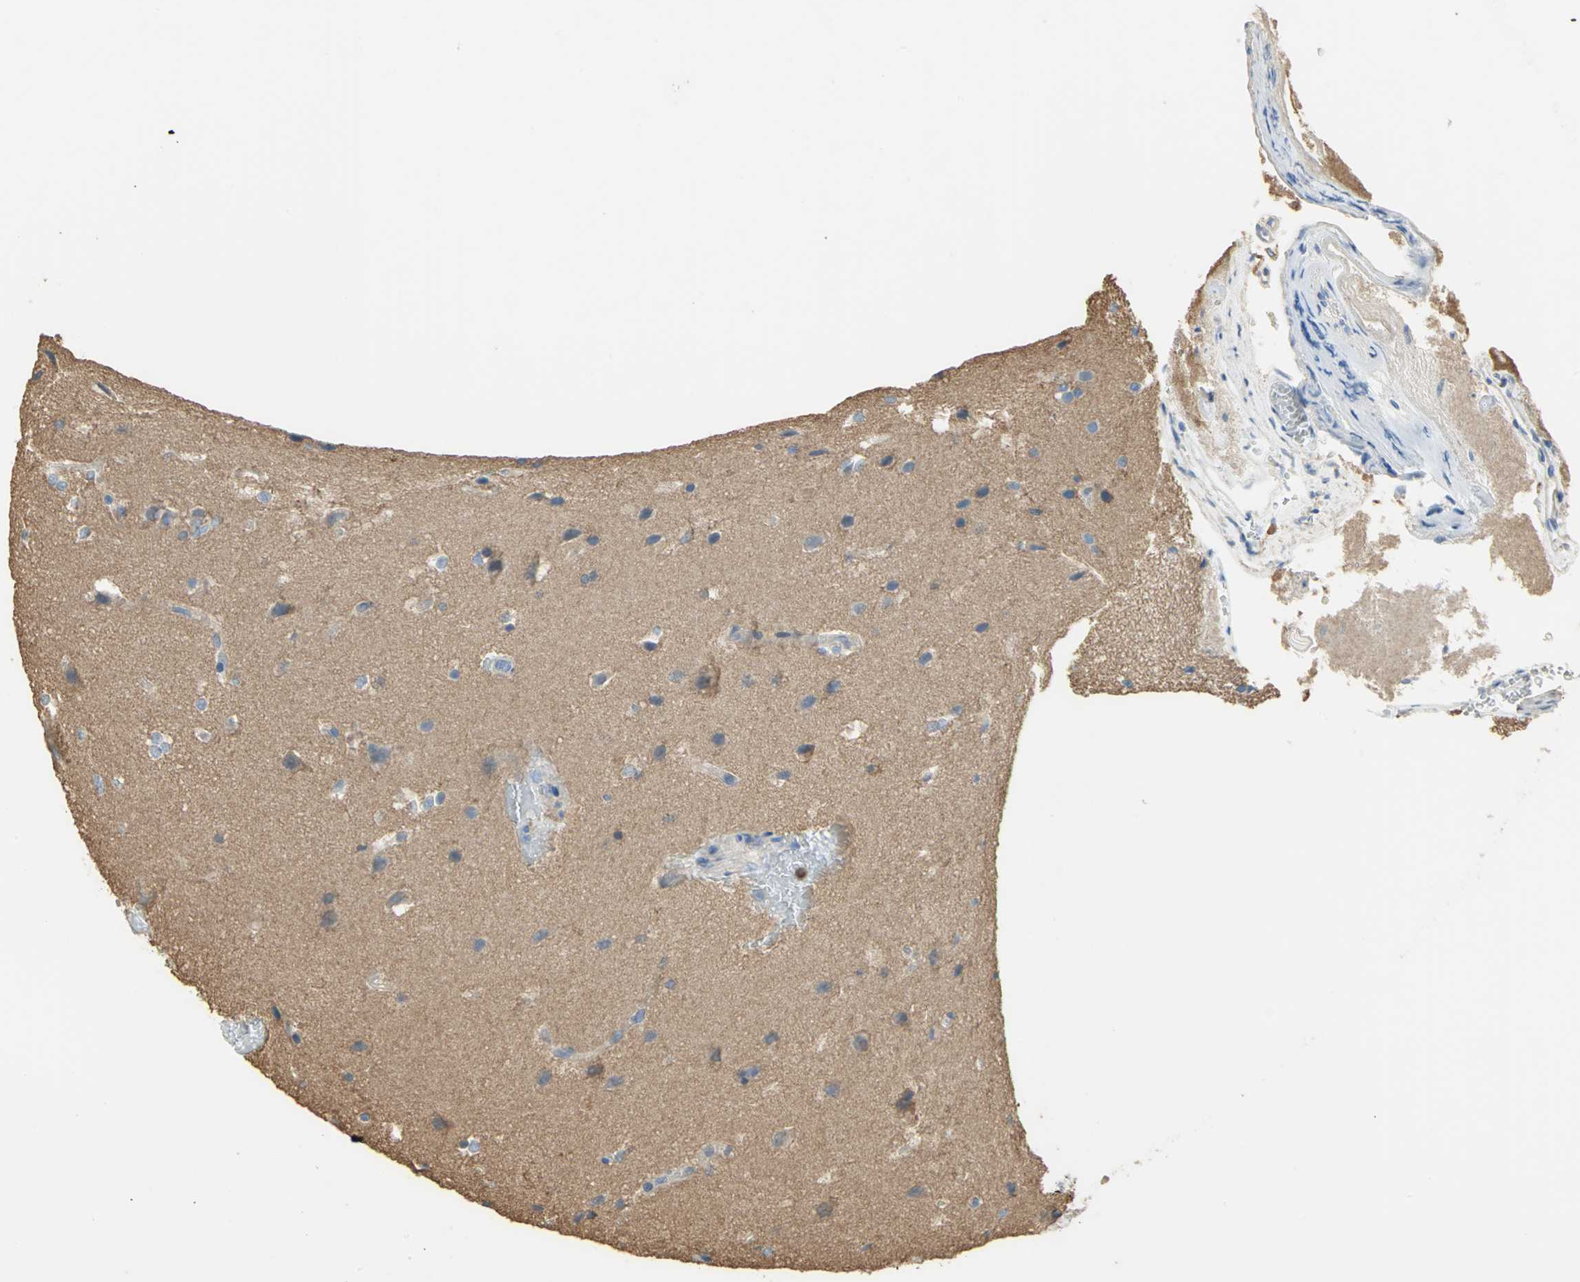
{"staining": {"intensity": "negative", "quantity": "none", "location": "none"}, "tissue": "glioma", "cell_type": "Tumor cells", "image_type": "cancer", "snomed": [{"axis": "morphology", "description": "Glioma, malignant, Low grade"}, {"axis": "topography", "description": "Cerebral cortex"}], "caption": "A high-resolution image shows immunohistochemistry staining of low-grade glioma (malignant), which exhibits no significant staining in tumor cells. Brightfield microscopy of immunohistochemistry stained with DAB (brown) and hematoxylin (blue), captured at high magnification.", "gene": "DLGAP5", "patient": {"sex": "female", "age": 47}}